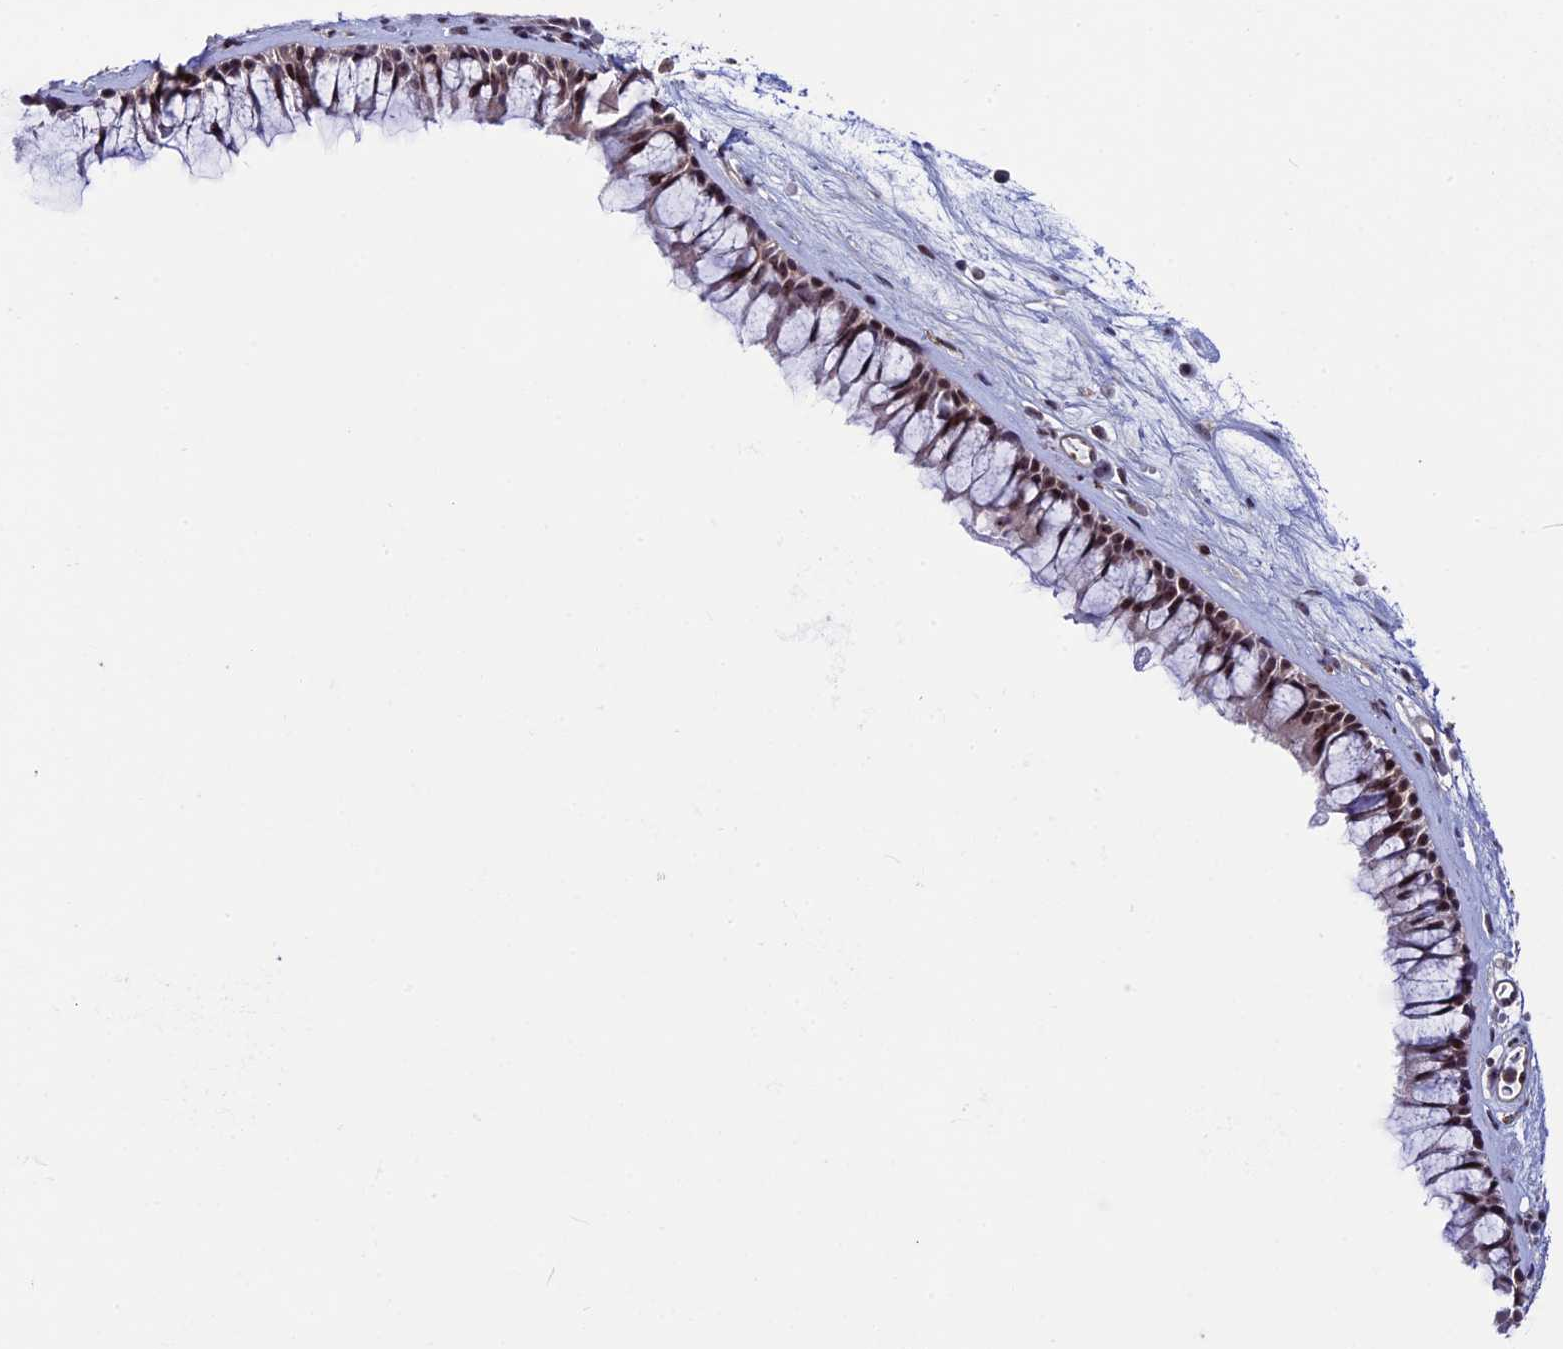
{"staining": {"intensity": "moderate", "quantity": ">75%", "location": "nuclear"}, "tissue": "nasopharynx", "cell_type": "Respiratory epithelial cells", "image_type": "normal", "snomed": [{"axis": "morphology", "description": "Normal tissue, NOS"}, {"axis": "morphology", "description": "Inflammation, NOS"}, {"axis": "morphology", "description": "Malignant melanoma, Metastatic site"}, {"axis": "topography", "description": "Nasopharynx"}], "caption": "Protein expression by immunohistochemistry (IHC) shows moderate nuclear positivity in approximately >75% of respiratory epithelial cells in benign nasopharynx.", "gene": "CCDC86", "patient": {"sex": "male", "age": 70}}